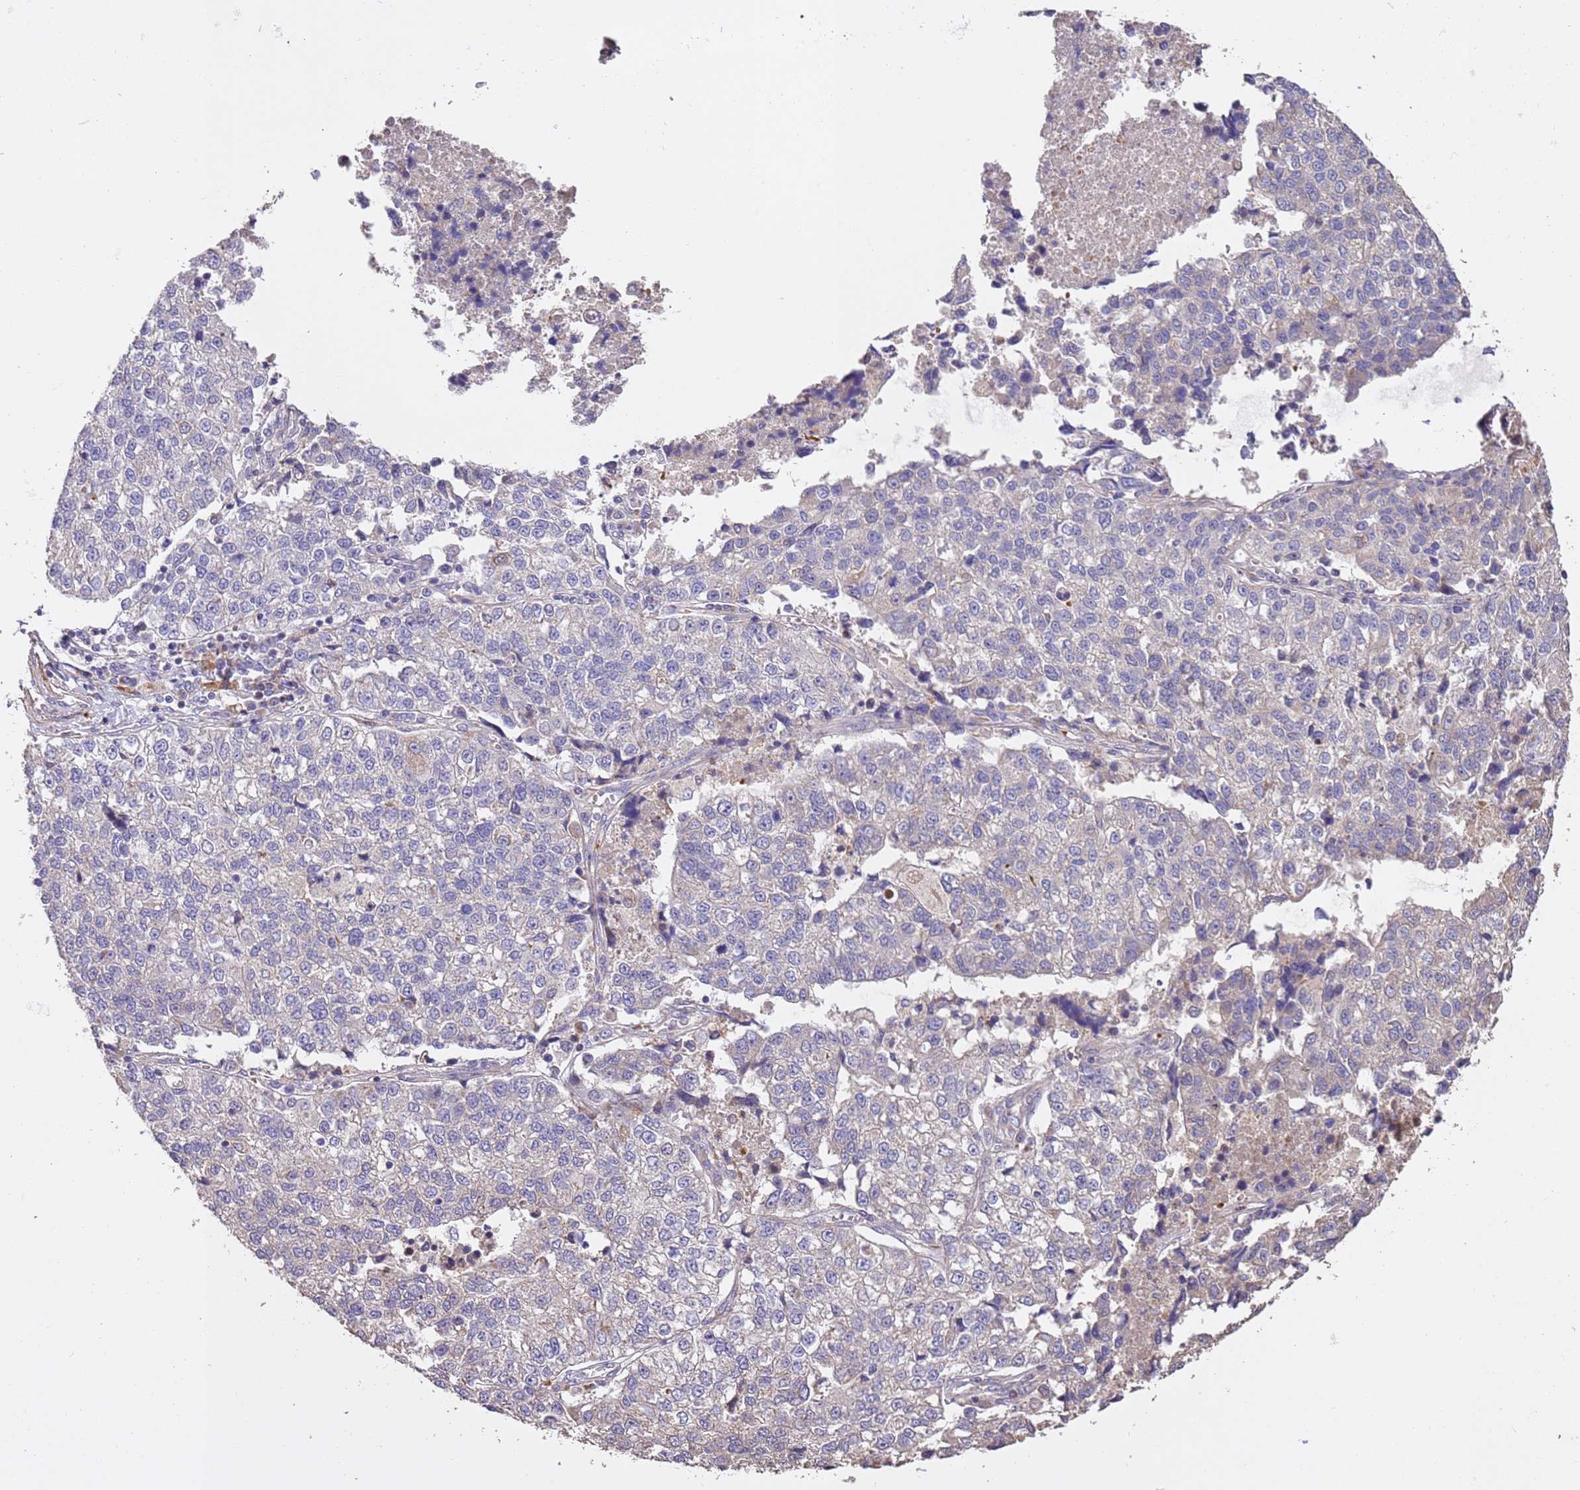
{"staining": {"intensity": "negative", "quantity": "none", "location": "none"}, "tissue": "lung cancer", "cell_type": "Tumor cells", "image_type": "cancer", "snomed": [{"axis": "morphology", "description": "Adenocarcinoma, NOS"}, {"axis": "topography", "description": "Lung"}], "caption": "Tumor cells show no significant protein positivity in lung cancer.", "gene": "PIGA", "patient": {"sex": "male", "age": 49}}